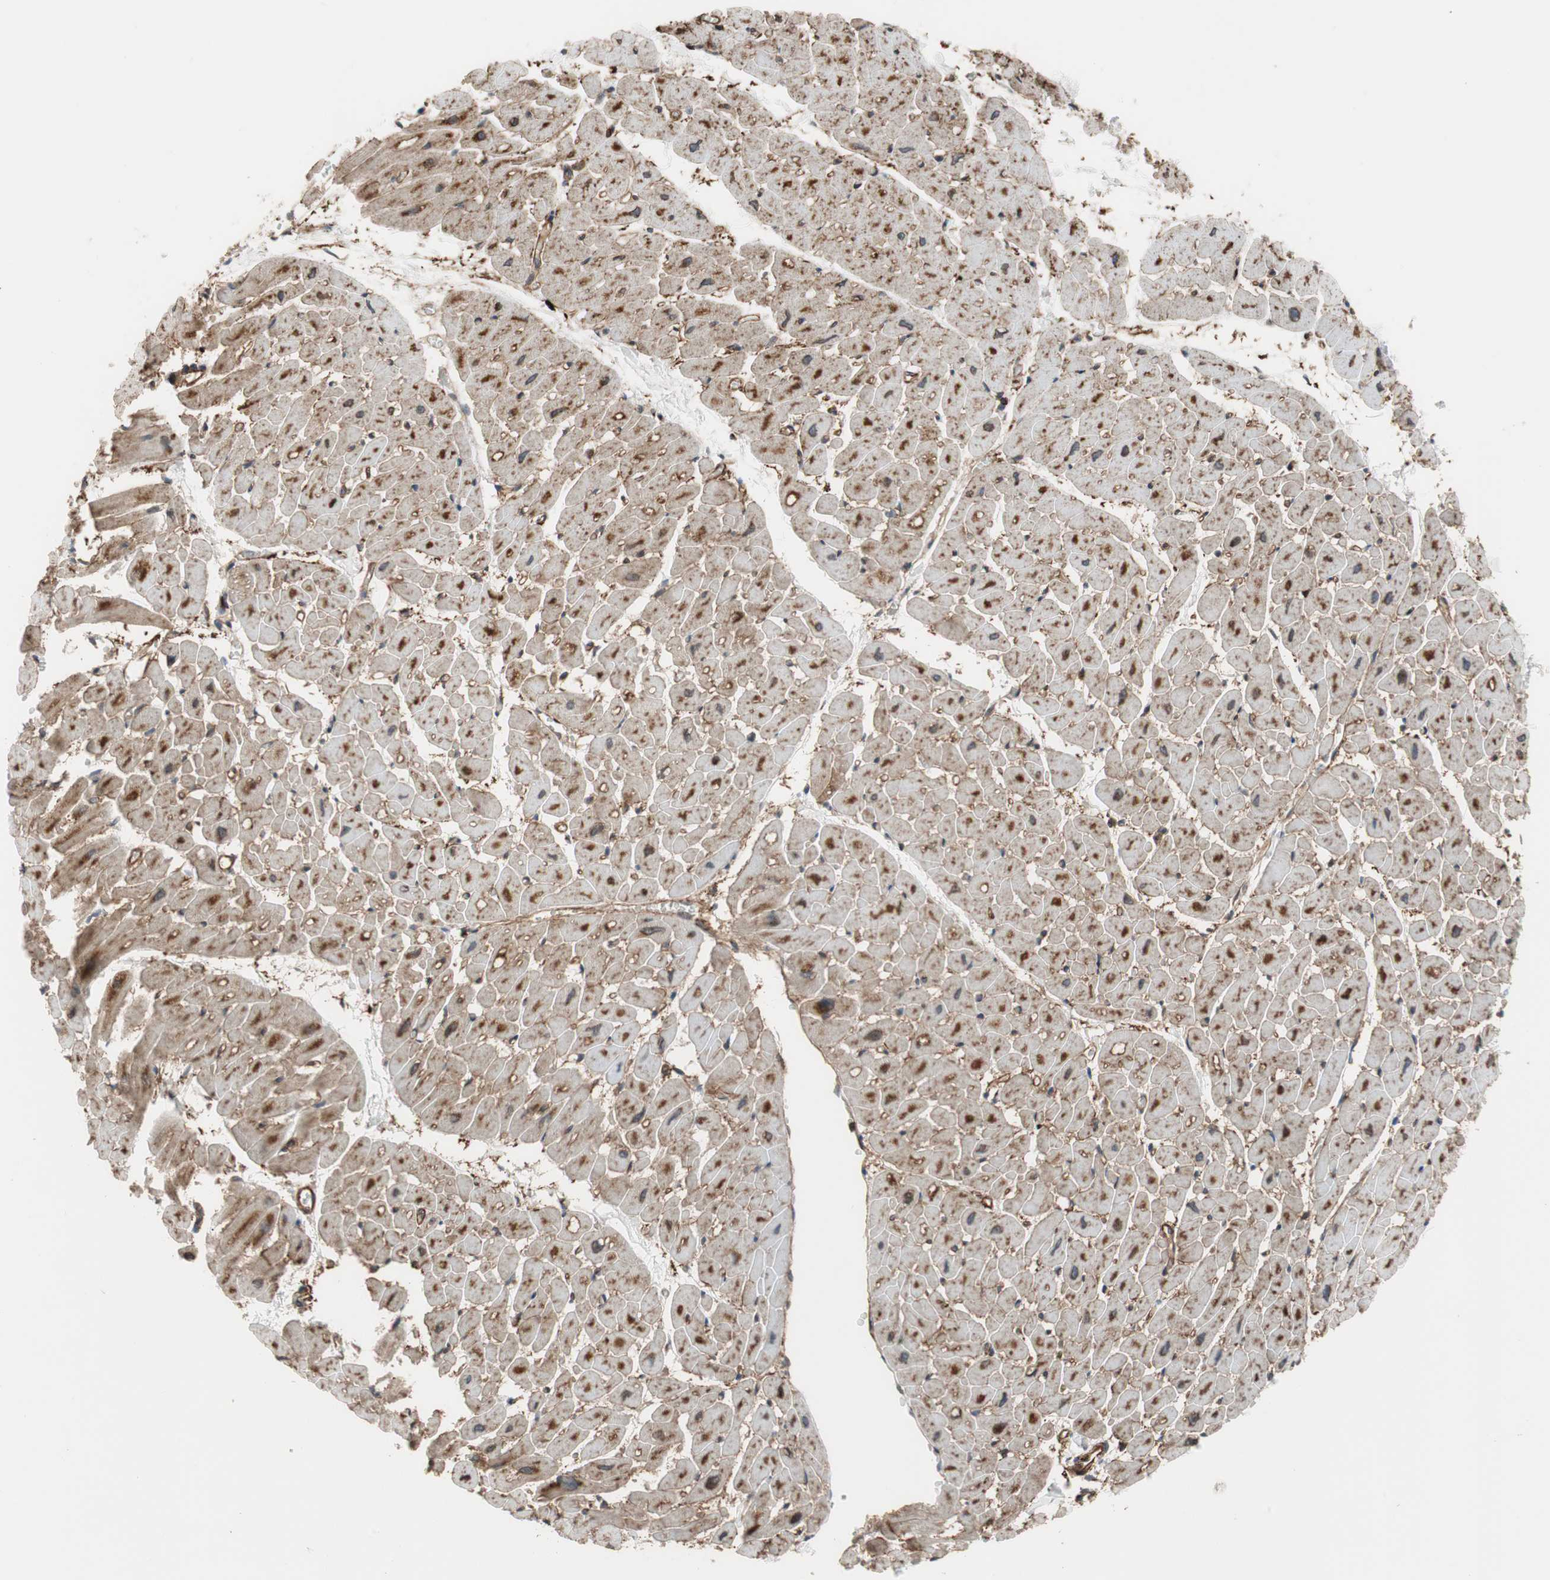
{"staining": {"intensity": "strong", "quantity": "25%-75%", "location": "cytoplasmic/membranous"}, "tissue": "heart muscle", "cell_type": "Cardiomyocytes", "image_type": "normal", "snomed": [{"axis": "morphology", "description": "Normal tissue, NOS"}, {"axis": "topography", "description": "Heart"}], "caption": "Human heart muscle stained with a brown dye reveals strong cytoplasmic/membranous positive expression in about 25%-75% of cardiomyocytes.", "gene": "GRHL1", "patient": {"sex": "male", "age": 45}}